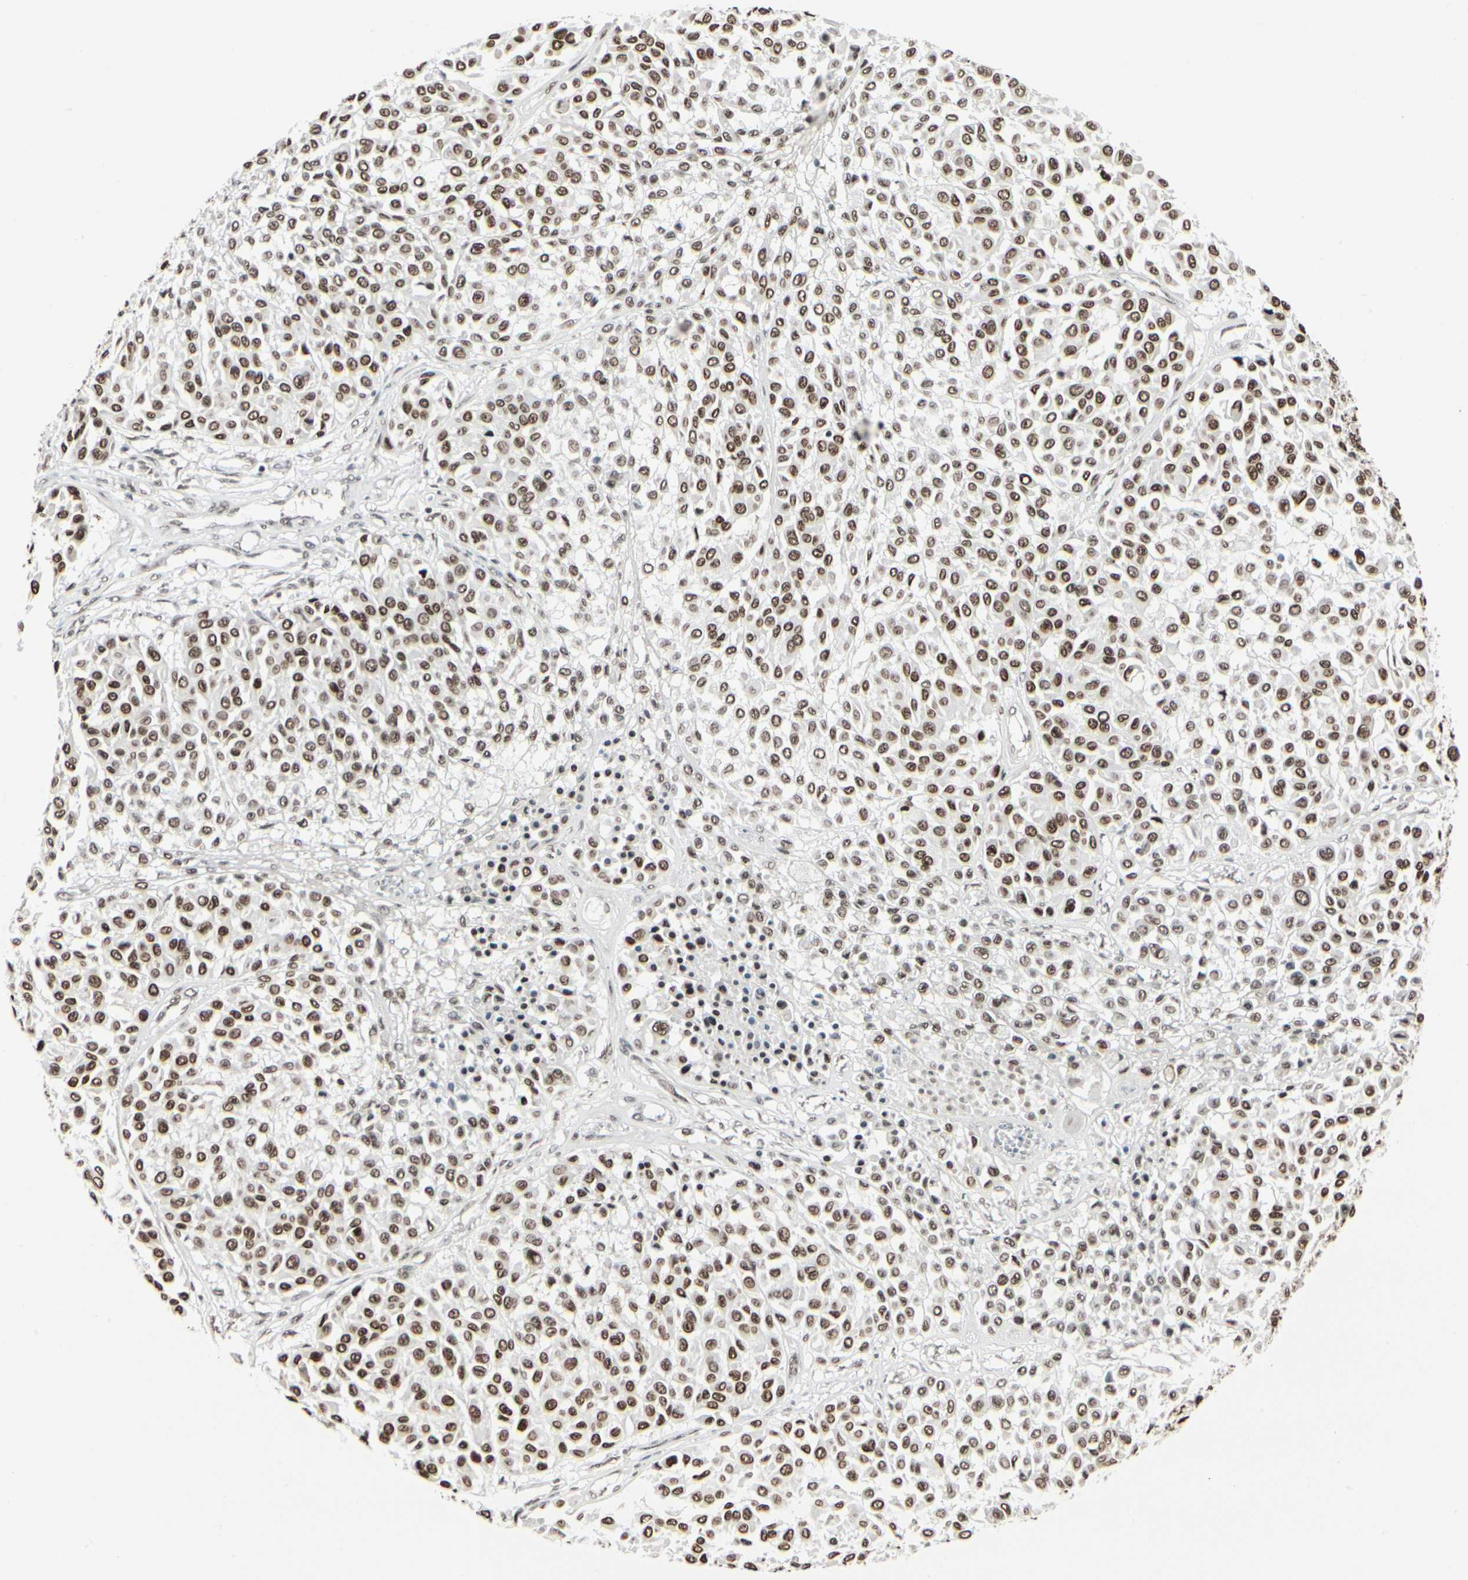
{"staining": {"intensity": "strong", "quantity": ">75%", "location": "nuclear"}, "tissue": "melanoma", "cell_type": "Tumor cells", "image_type": "cancer", "snomed": [{"axis": "morphology", "description": "Malignant melanoma, Metastatic site"}, {"axis": "topography", "description": "Soft tissue"}], "caption": "Immunohistochemical staining of melanoma shows high levels of strong nuclear staining in about >75% of tumor cells.", "gene": "HMG20A", "patient": {"sex": "male", "age": 41}}